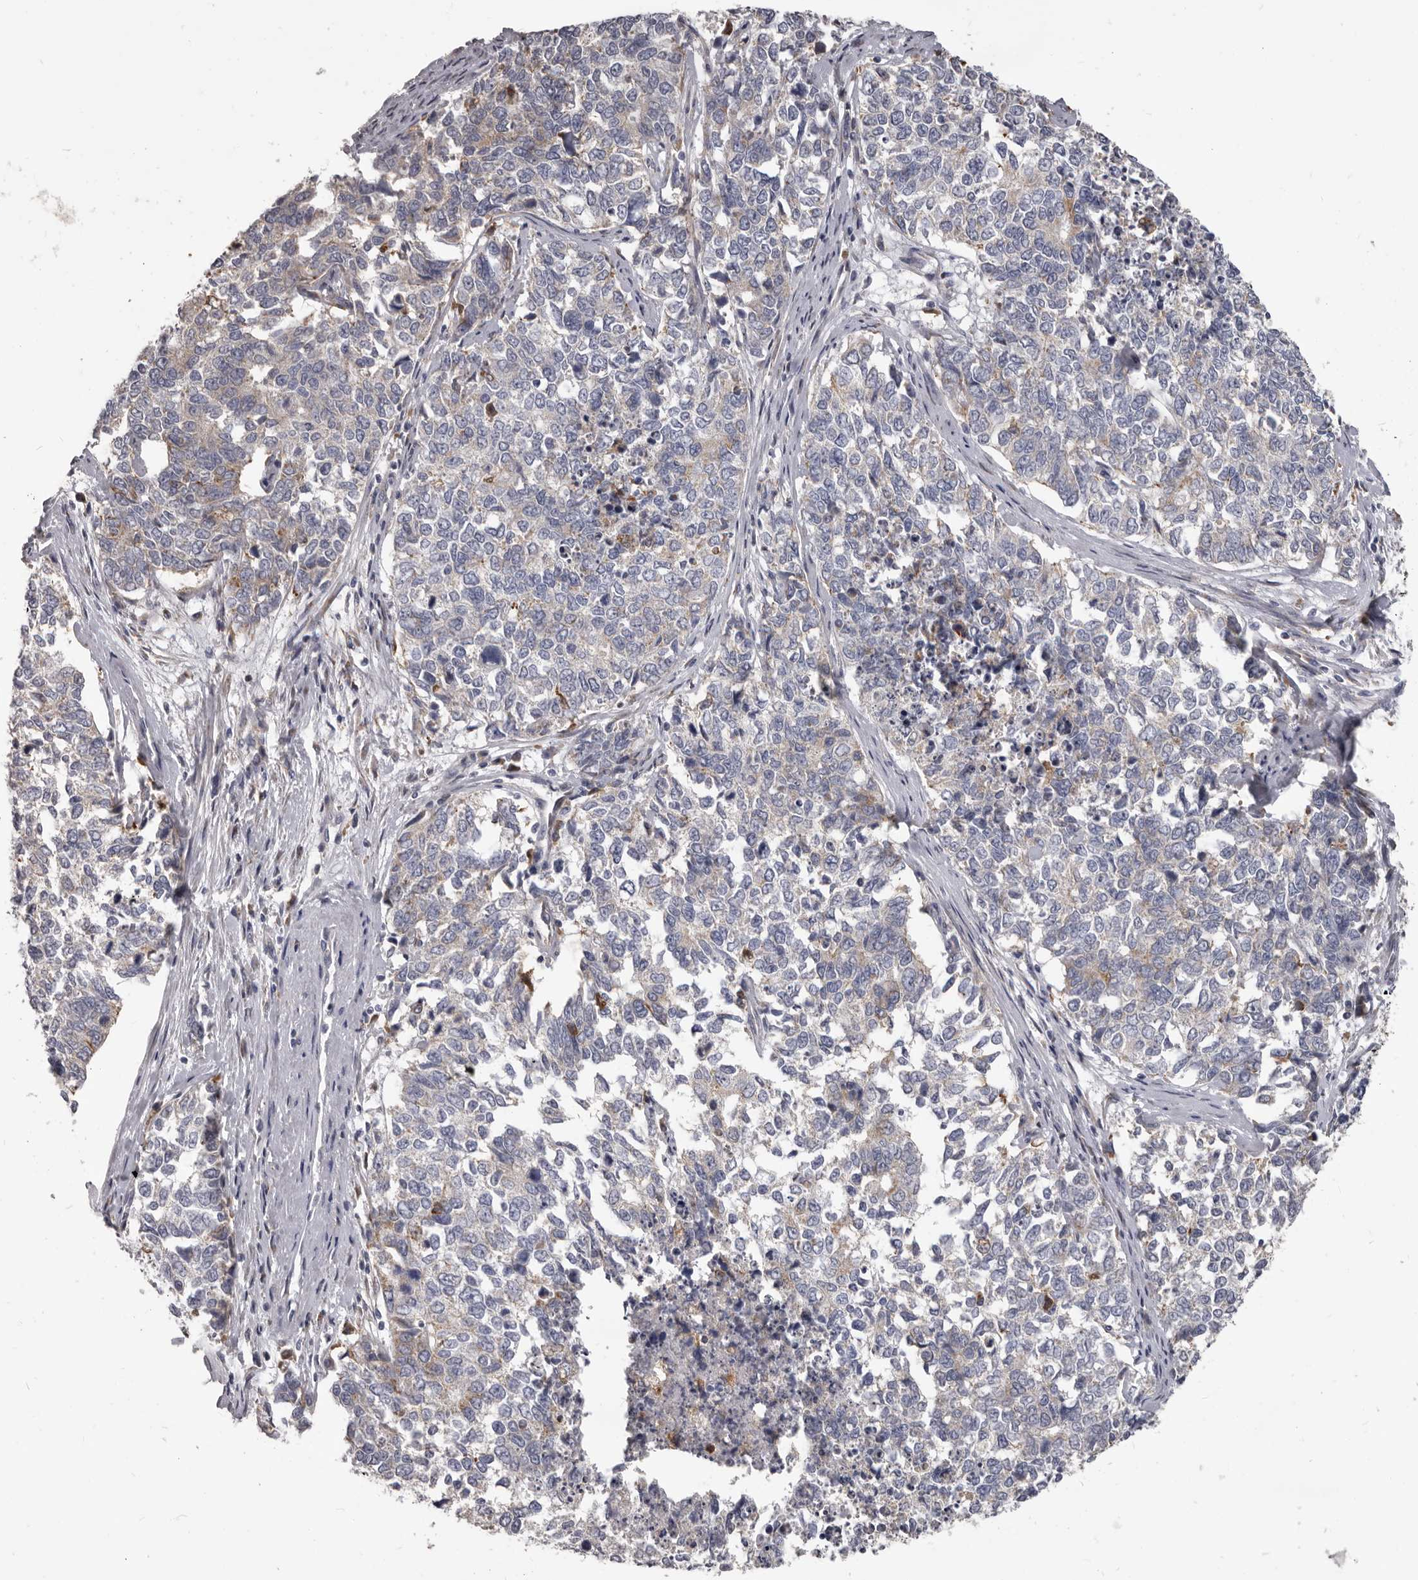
{"staining": {"intensity": "weak", "quantity": "<25%", "location": "cytoplasmic/membranous"}, "tissue": "cervical cancer", "cell_type": "Tumor cells", "image_type": "cancer", "snomed": [{"axis": "morphology", "description": "Squamous cell carcinoma, NOS"}, {"axis": "topography", "description": "Cervix"}], "caption": "A photomicrograph of squamous cell carcinoma (cervical) stained for a protein displays no brown staining in tumor cells. The staining is performed using DAB brown chromogen with nuclei counter-stained in using hematoxylin.", "gene": "PI4K2A", "patient": {"sex": "female", "age": 63}}